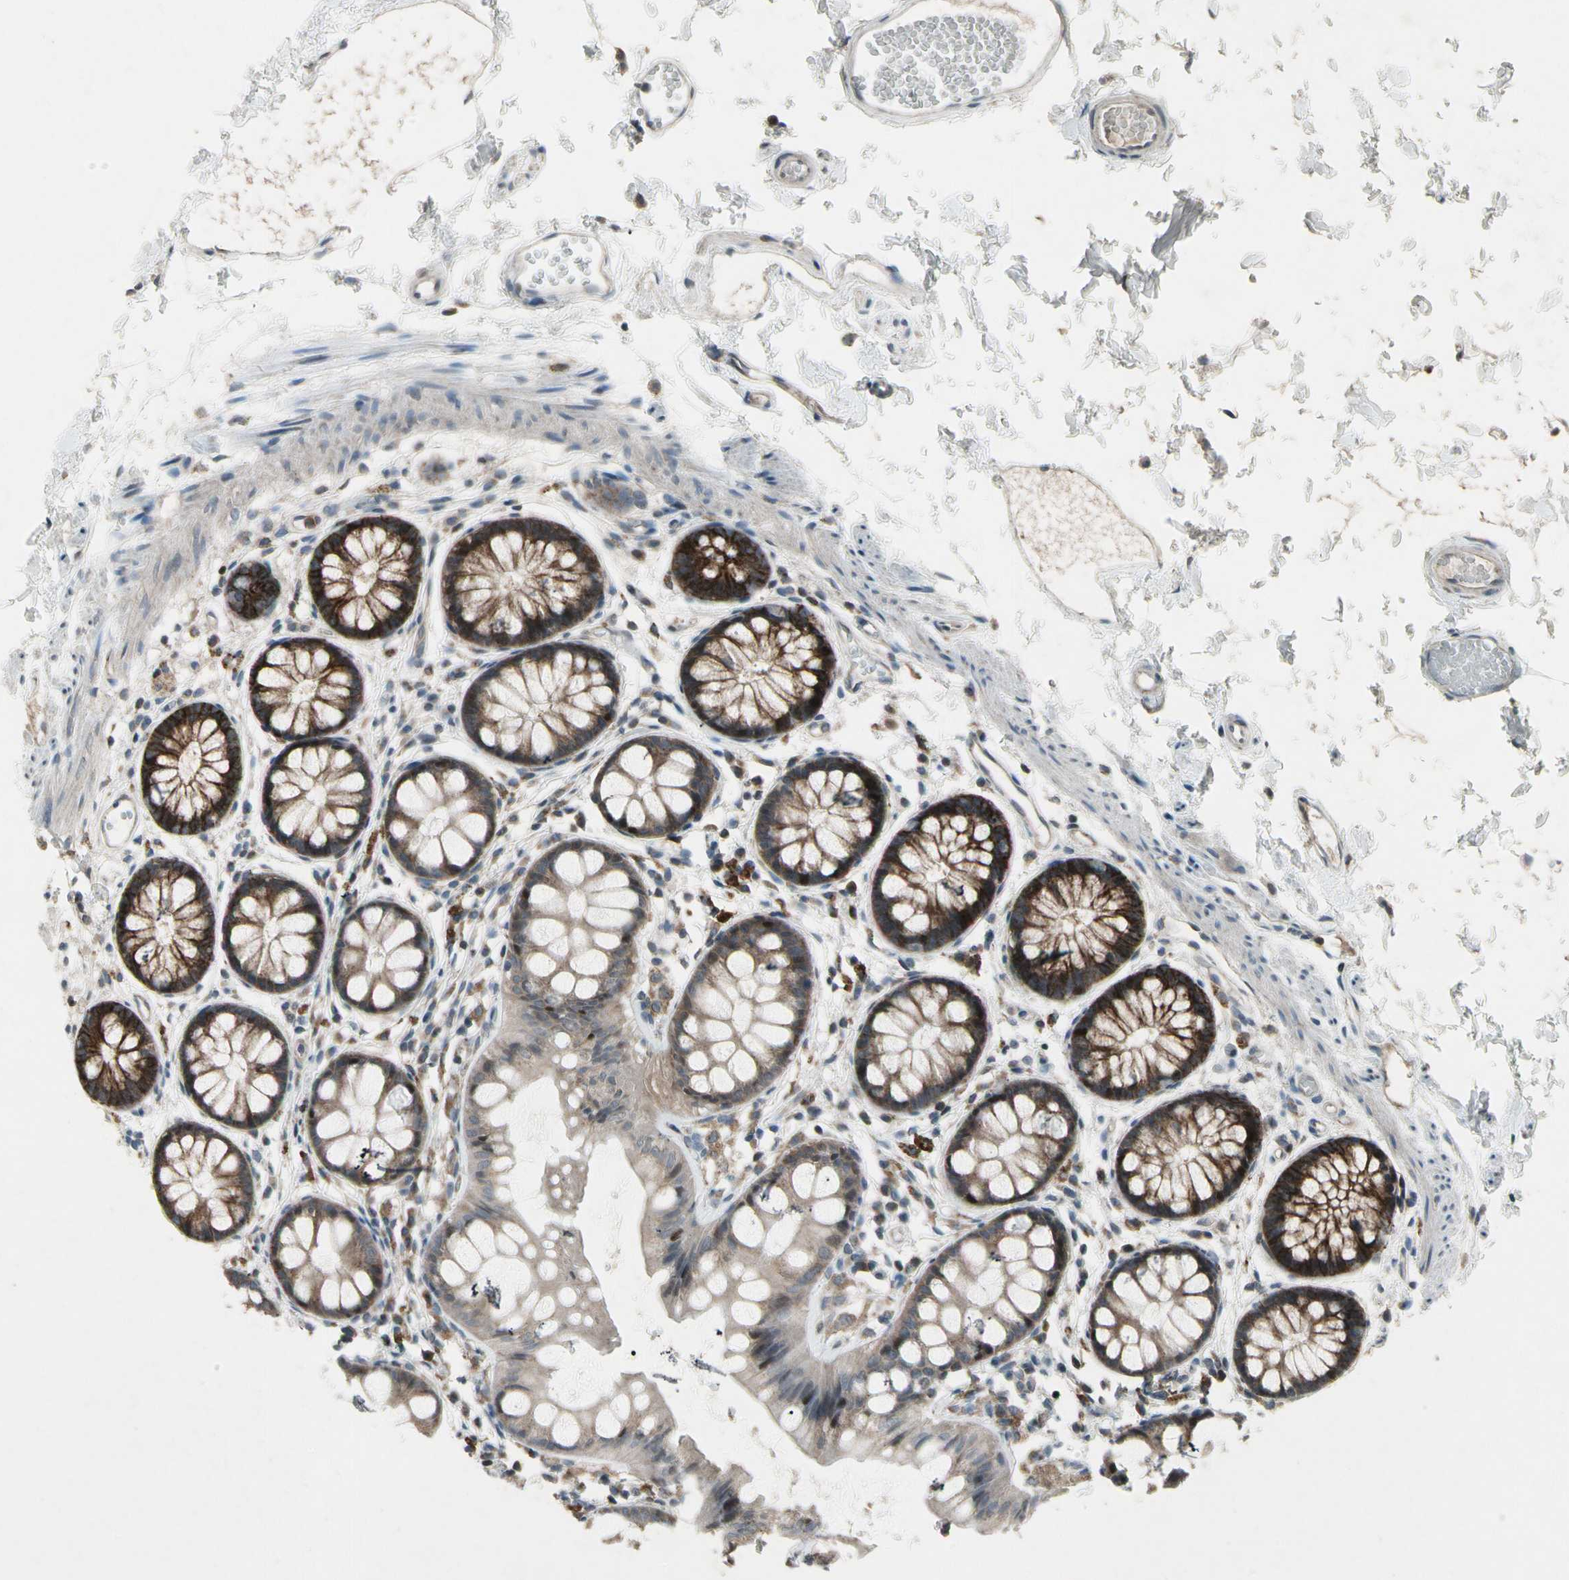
{"staining": {"intensity": "strong", "quantity": ">75%", "location": "cytoplasmic/membranous"}, "tissue": "rectum", "cell_type": "Glandular cells", "image_type": "normal", "snomed": [{"axis": "morphology", "description": "Normal tissue, NOS"}, {"axis": "topography", "description": "Rectum"}], "caption": "Protein staining by IHC exhibits strong cytoplasmic/membranous positivity in about >75% of glandular cells in unremarkable rectum.", "gene": "NMI", "patient": {"sex": "female", "age": 66}}